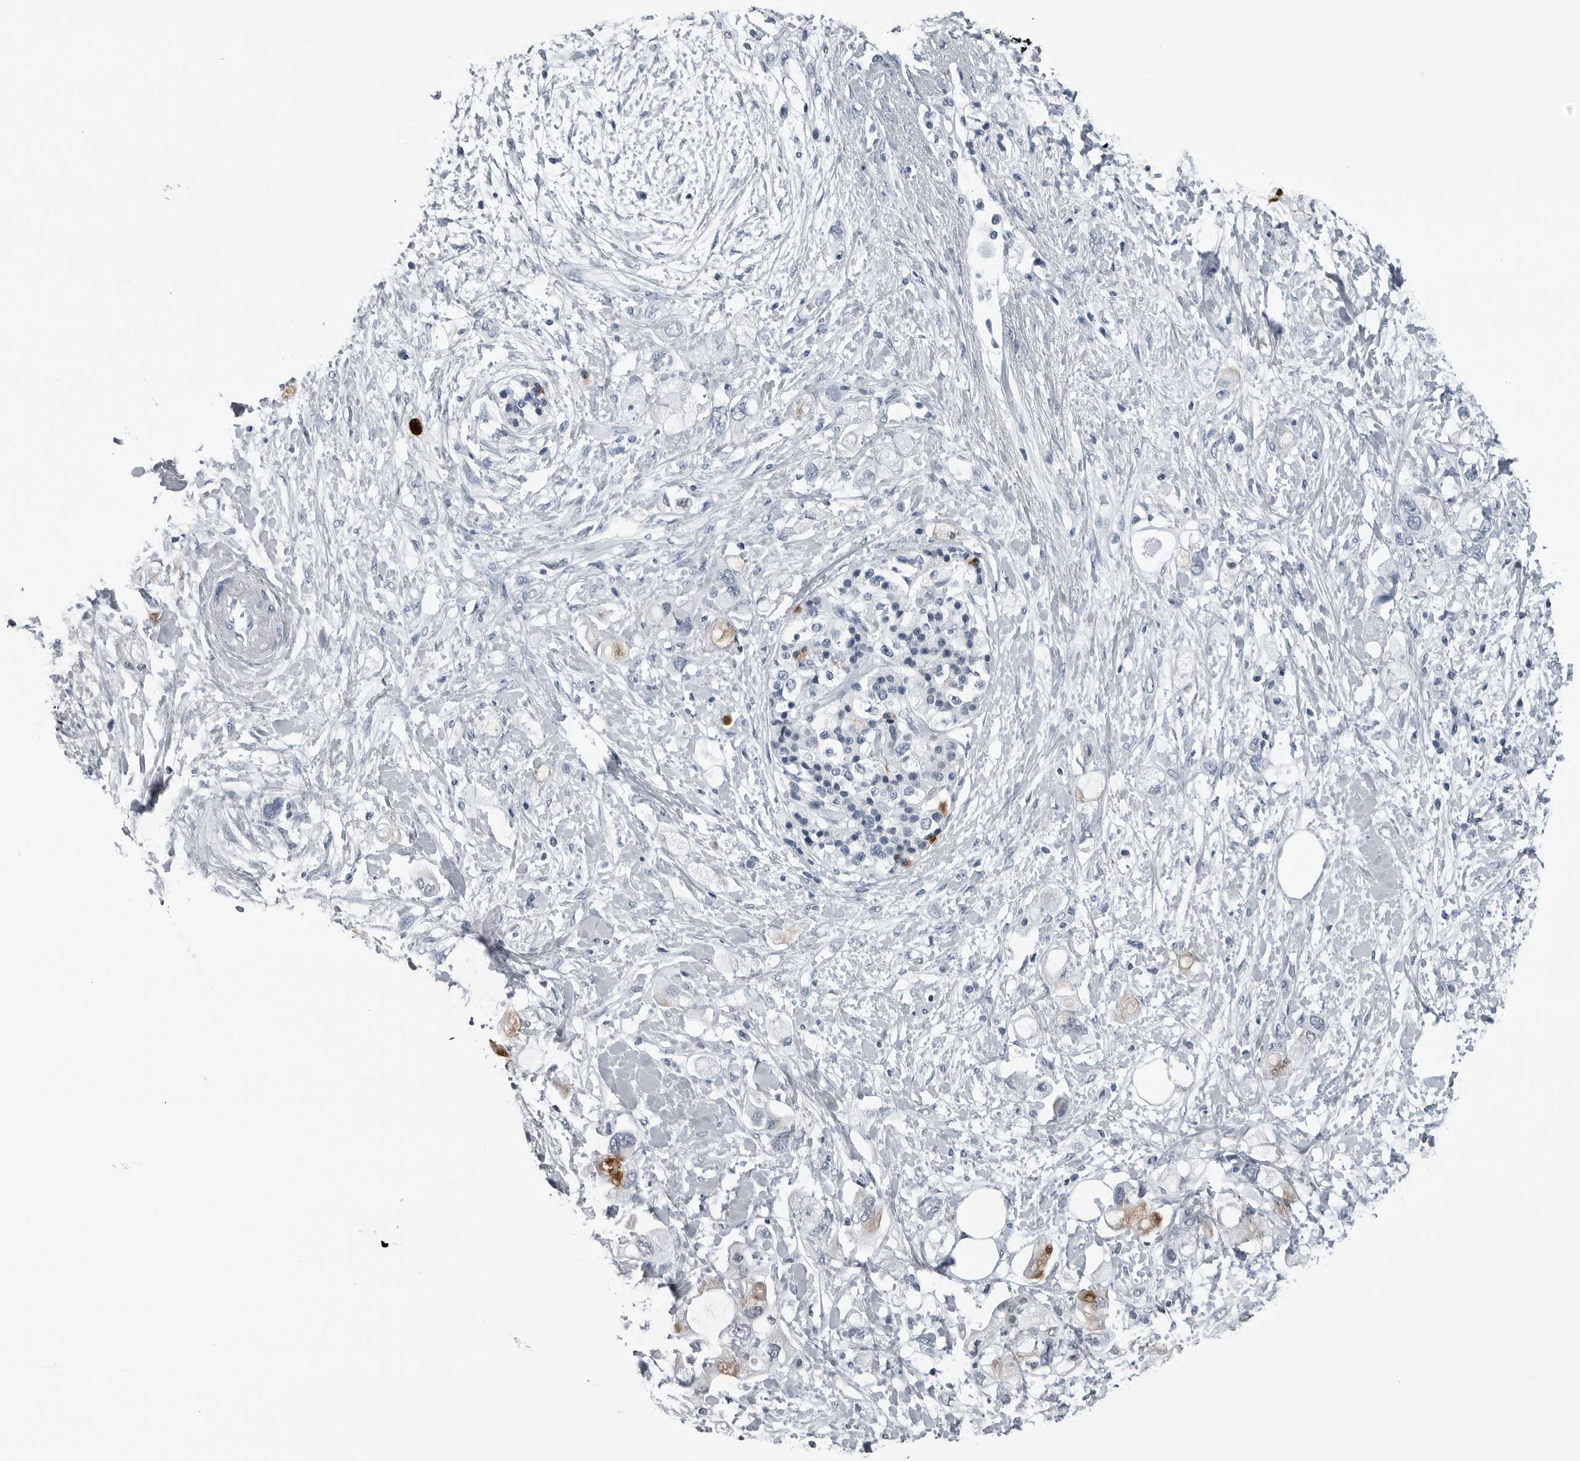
{"staining": {"intensity": "moderate", "quantity": "<25%", "location": "cytoplasmic/membranous"}, "tissue": "pancreatic cancer", "cell_type": "Tumor cells", "image_type": "cancer", "snomed": [{"axis": "morphology", "description": "Adenocarcinoma, NOS"}, {"axis": "topography", "description": "Pancreas"}], "caption": "A brown stain shows moderate cytoplasmic/membranous expression of a protein in adenocarcinoma (pancreatic) tumor cells.", "gene": "SPINK1", "patient": {"sex": "female", "age": 56}}